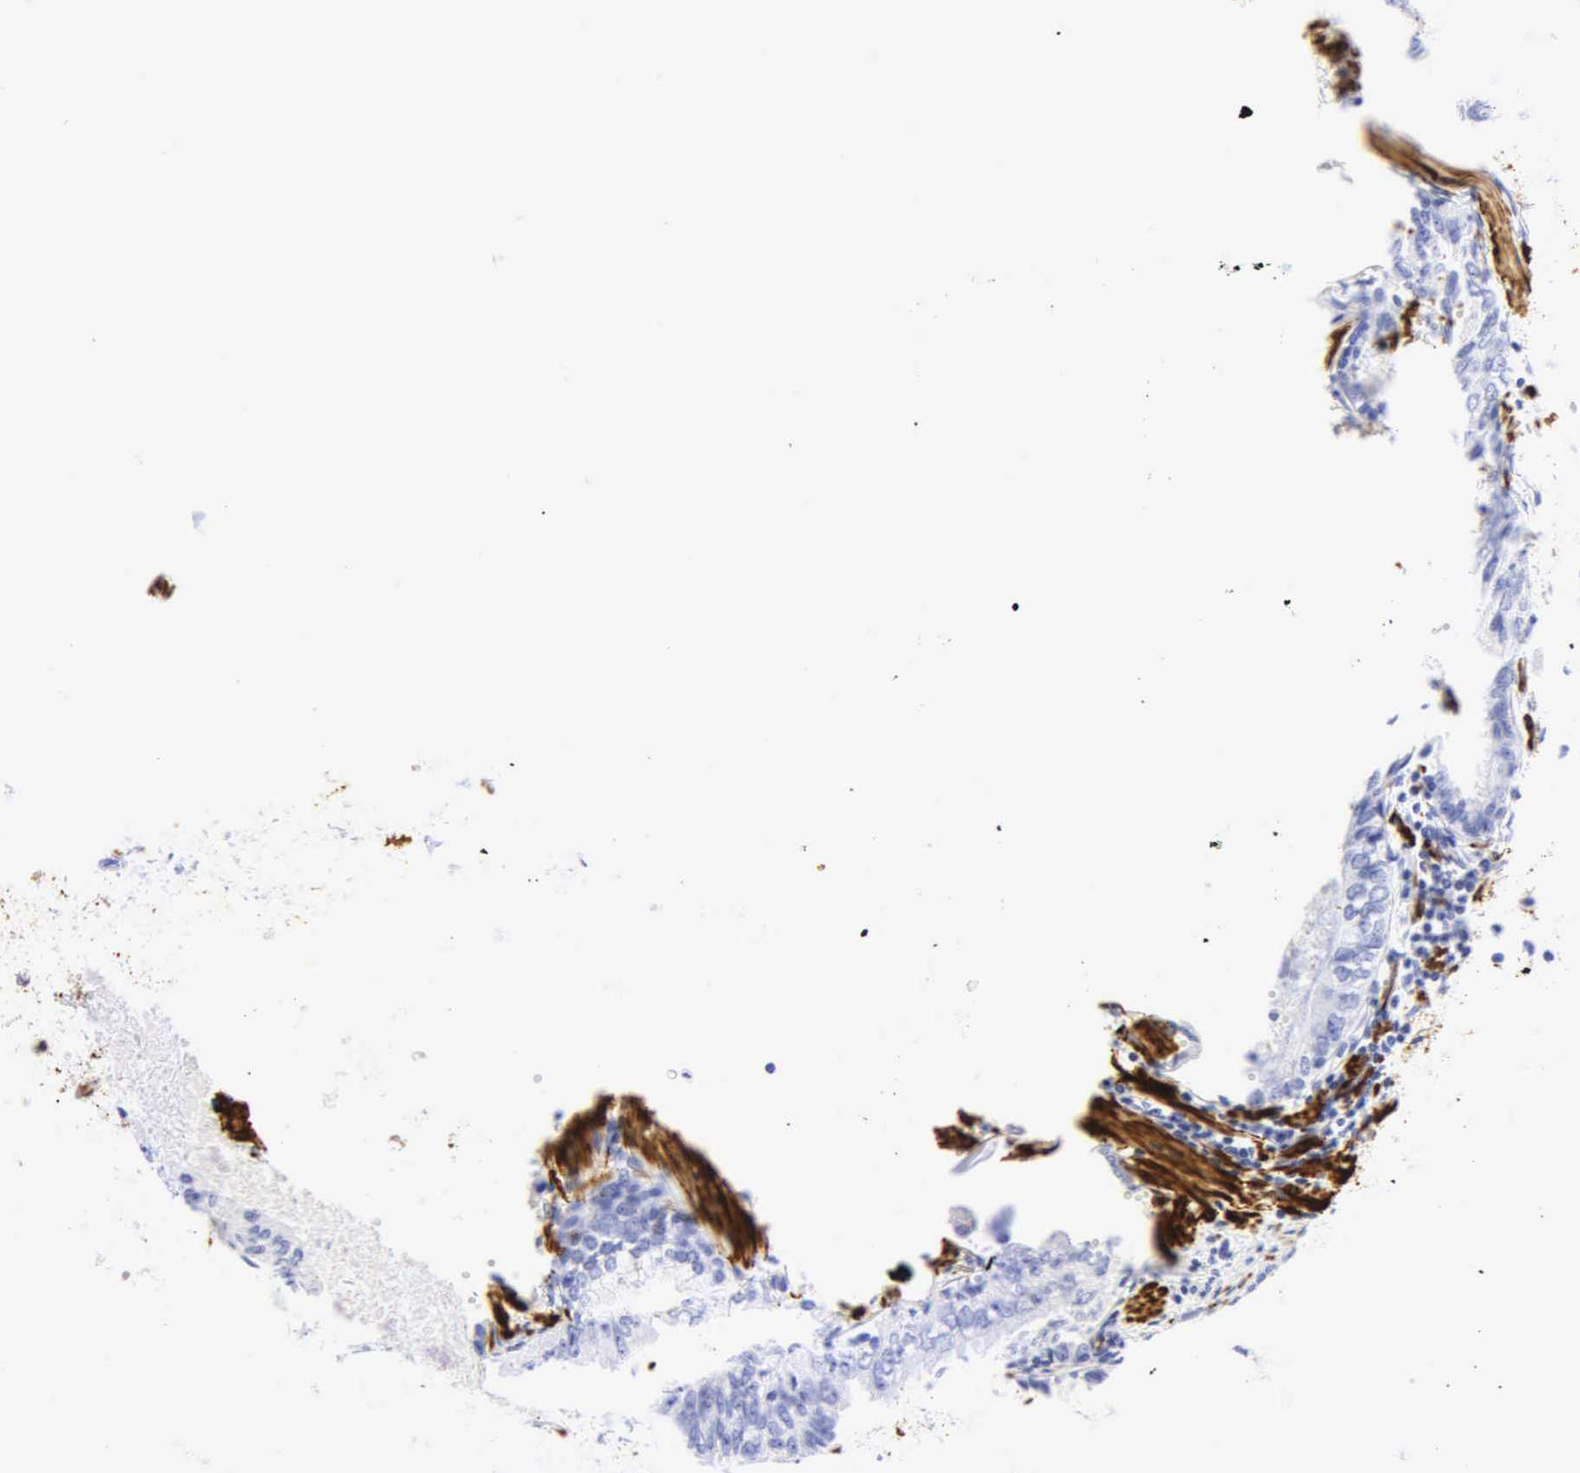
{"staining": {"intensity": "negative", "quantity": "none", "location": "none"}, "tissue": "prostate cancer", "cell_type": "Tumor cells", "image_type": "cancer", "snomed": [{"axis": "morphology", "description": "Adenocarcinoma, High grade"}, {"axis": "topography", "description": "Prostate"}], "caption": "IHC micrograph of human prostate adenocarcinoma (high-grade) stained for a protein (brown), which reveals no positivity in tumor cells.", "gene": "DES", "patient": {"sex": "male", "age": 56}}